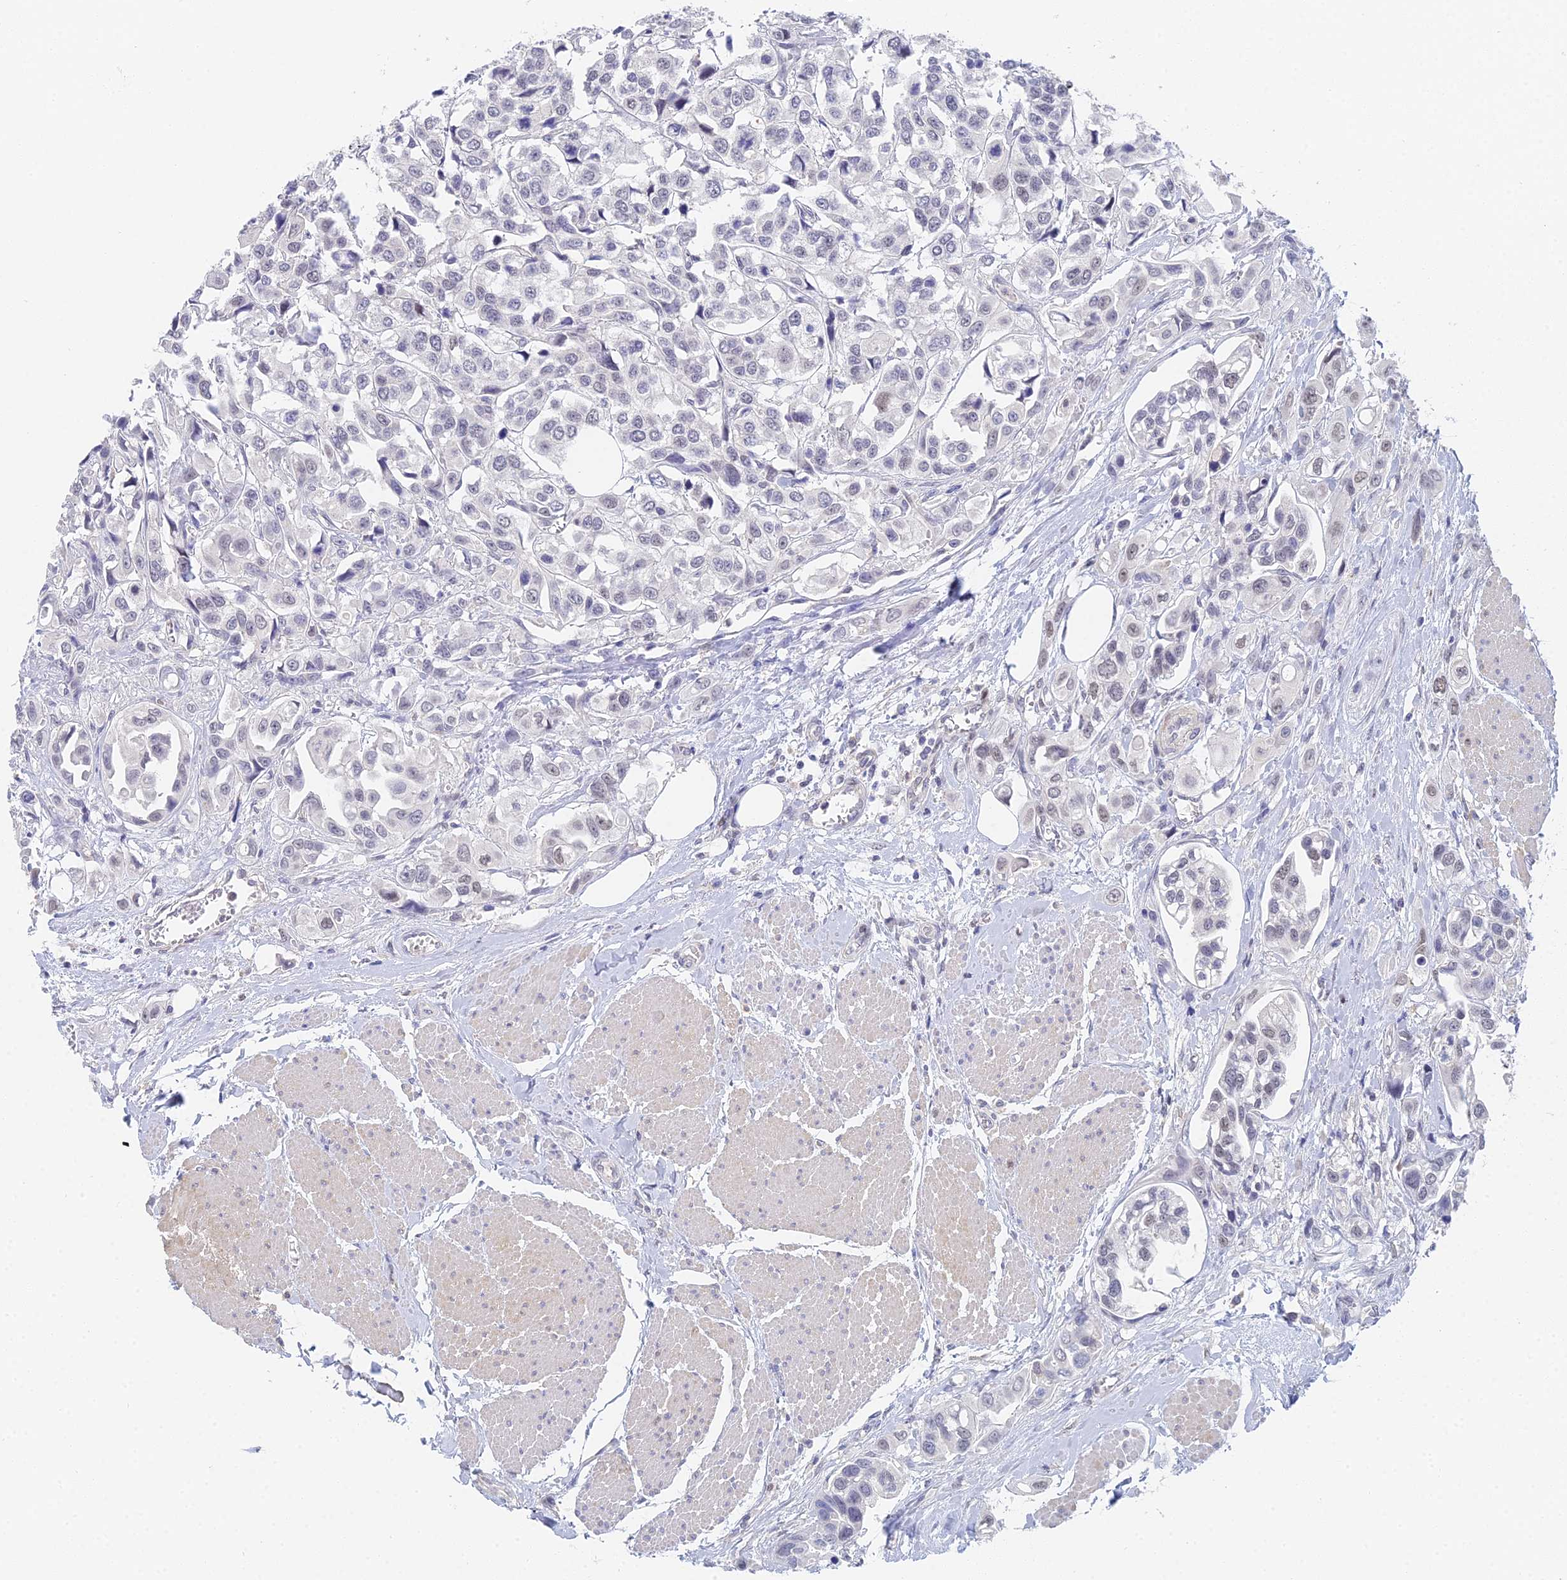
{"staining": {"intensity": "negative", "quantity": "none", "location": "none"}, "tissue": "urothelial cancer", "cell_type": "Tumor cells", "image_type": "cancer", "snomed": [{"axis": "morphology", "description": "Urothelial carcinoma, High grade"}, {"axis": "topography", "description": "Urinary bladder"}], "caption": "Urothelial carcinoma (high-grade) stained for a protein using IHC displays no positivity tumor cells.", "gene": "MCM2", "patient": {"sex": "male", "age": 67}}